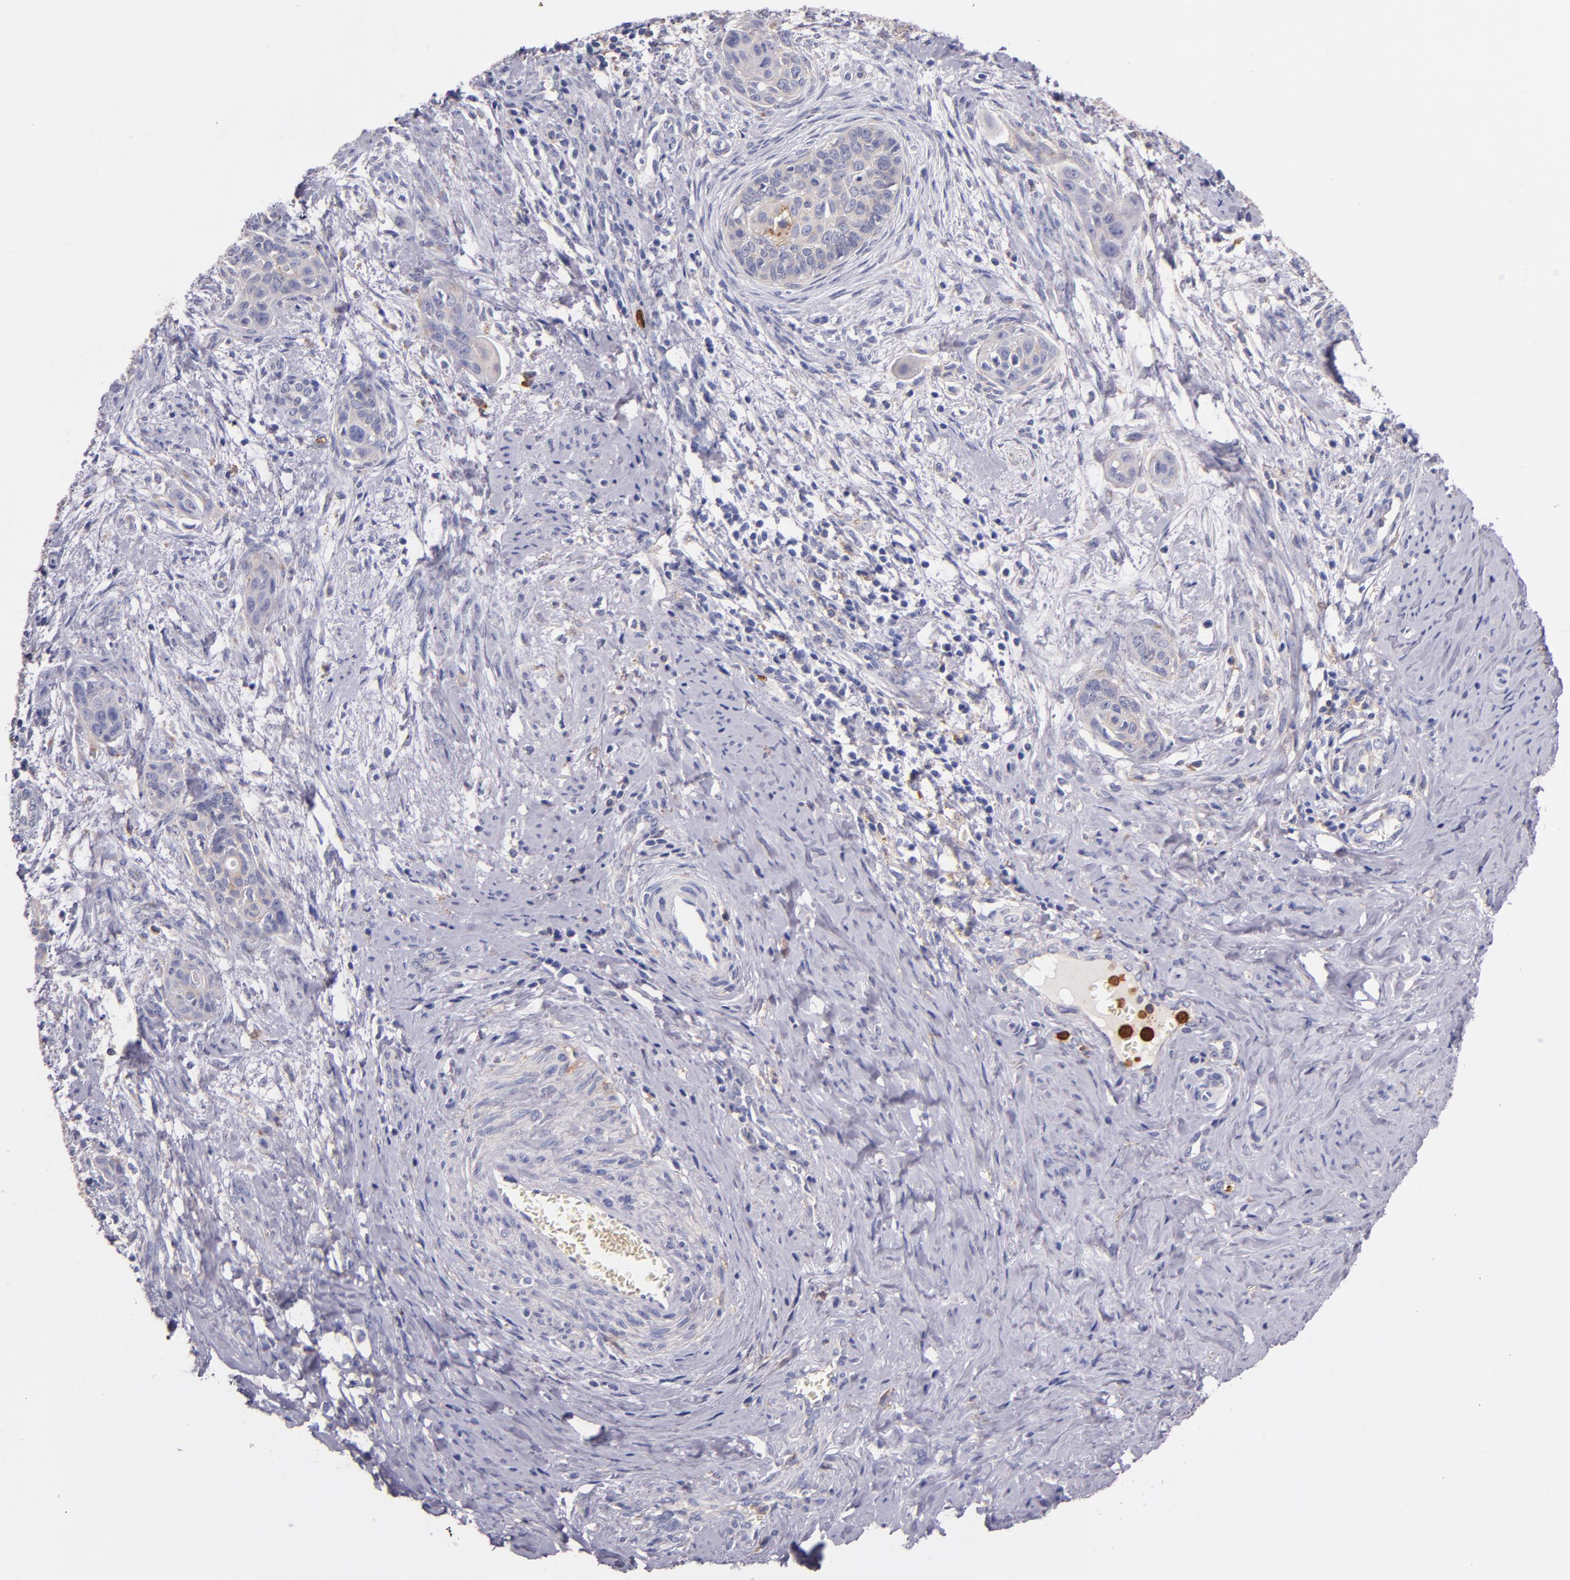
{"staining": {"intensity": "weak", "quantity": "<25%", "location": "cytoplasmic/membranous"}, "tissue": "cervical cancer", "cell_type": "Tumor cells", "image_type": "cancer", "snomed": [{"axis": "morphology", "description": "Squamous cell carcinoma, NOS"}, {"axis": "topography", "description": "Cervix"}], "caption": "Tumor cells show no significant positivity in squamous cell carcinoma (cervical).", "gene": "C5AR1", "patient": {"sex": "female", "age": 33}}